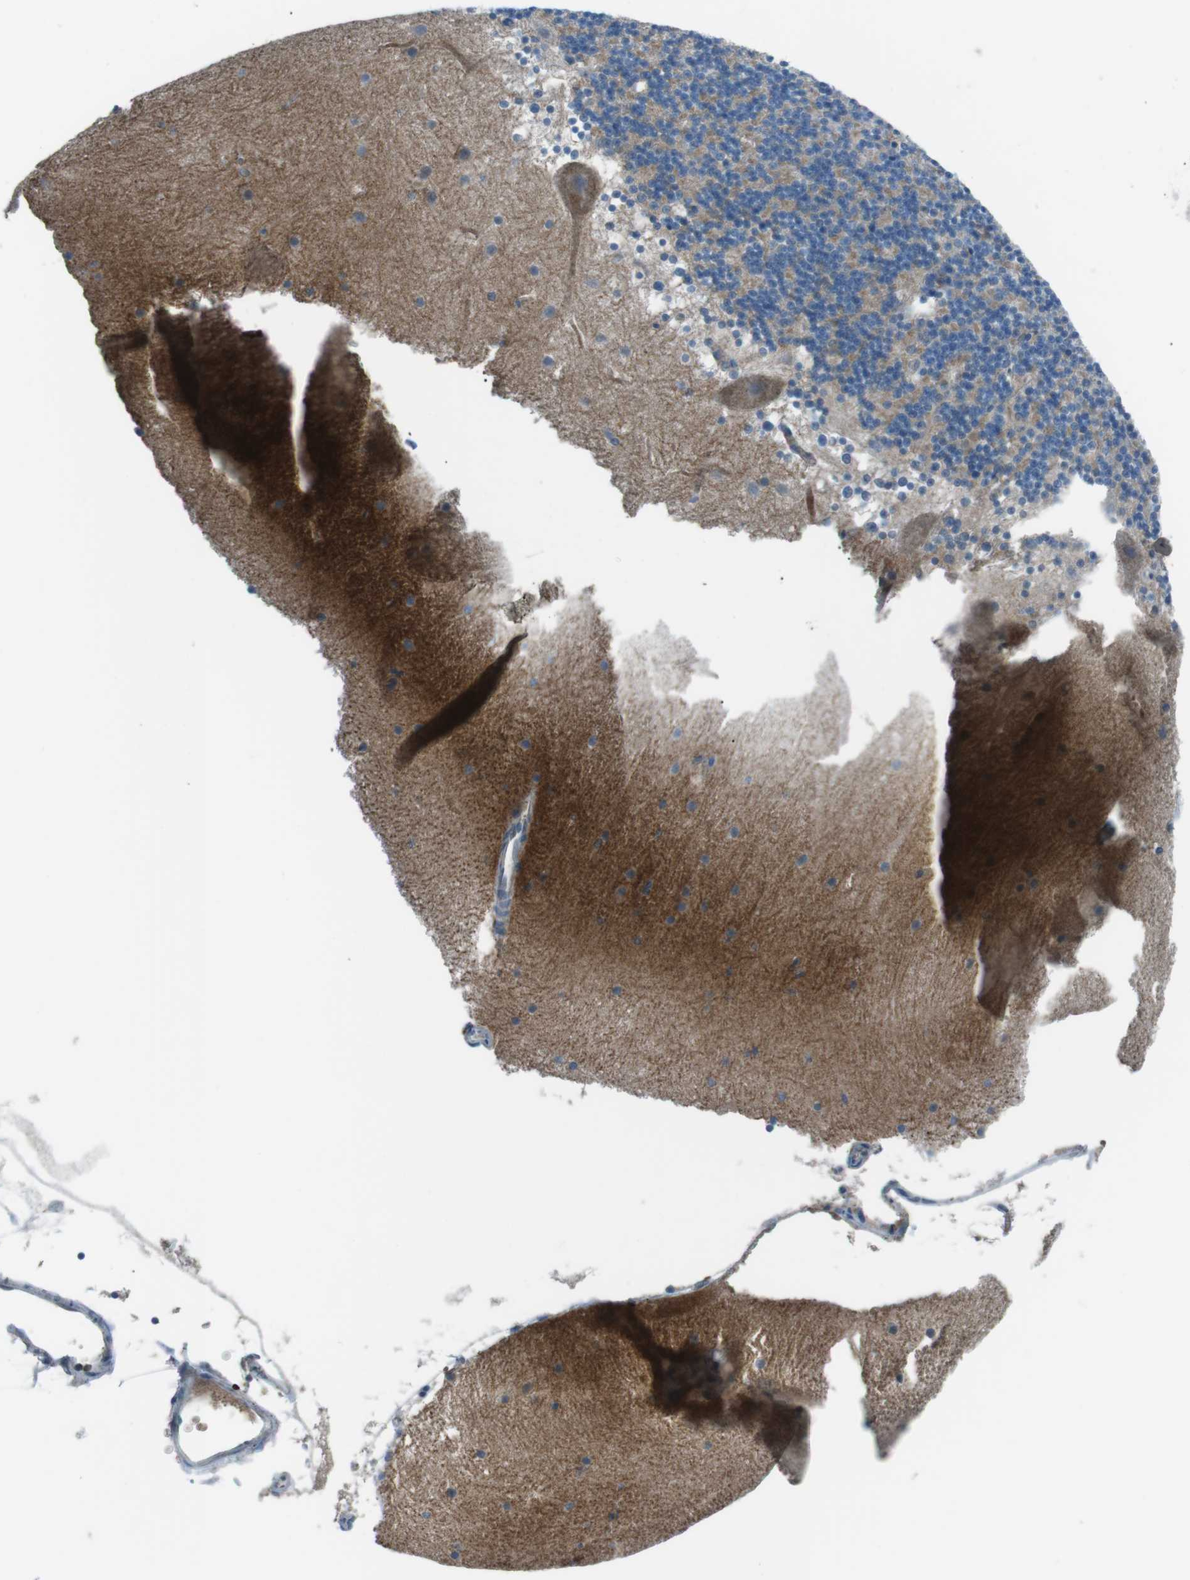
{"staining": {"intensity": "moderate", "quantity": "25%-75%", "location": "cytoplasmic/membranous"}, "tissue": "cerebellum", "cell_type": "Cells in granular layer", "image_type": "normal", "snomed": [{"axis": "morphology", "description": "Normal tissue, NOS"}, {"axis": "topography", "description": "Cerebellum"}], "caption": "Immunohistochemical staining of benign human cerebellum shows 25%-75% levels of moderate cytoplasmic/membranous protein expression in about 25%-75% of cells in granular layer.", "gene": "SPTA1", "patient": {"sex": "male", "age": 45}}